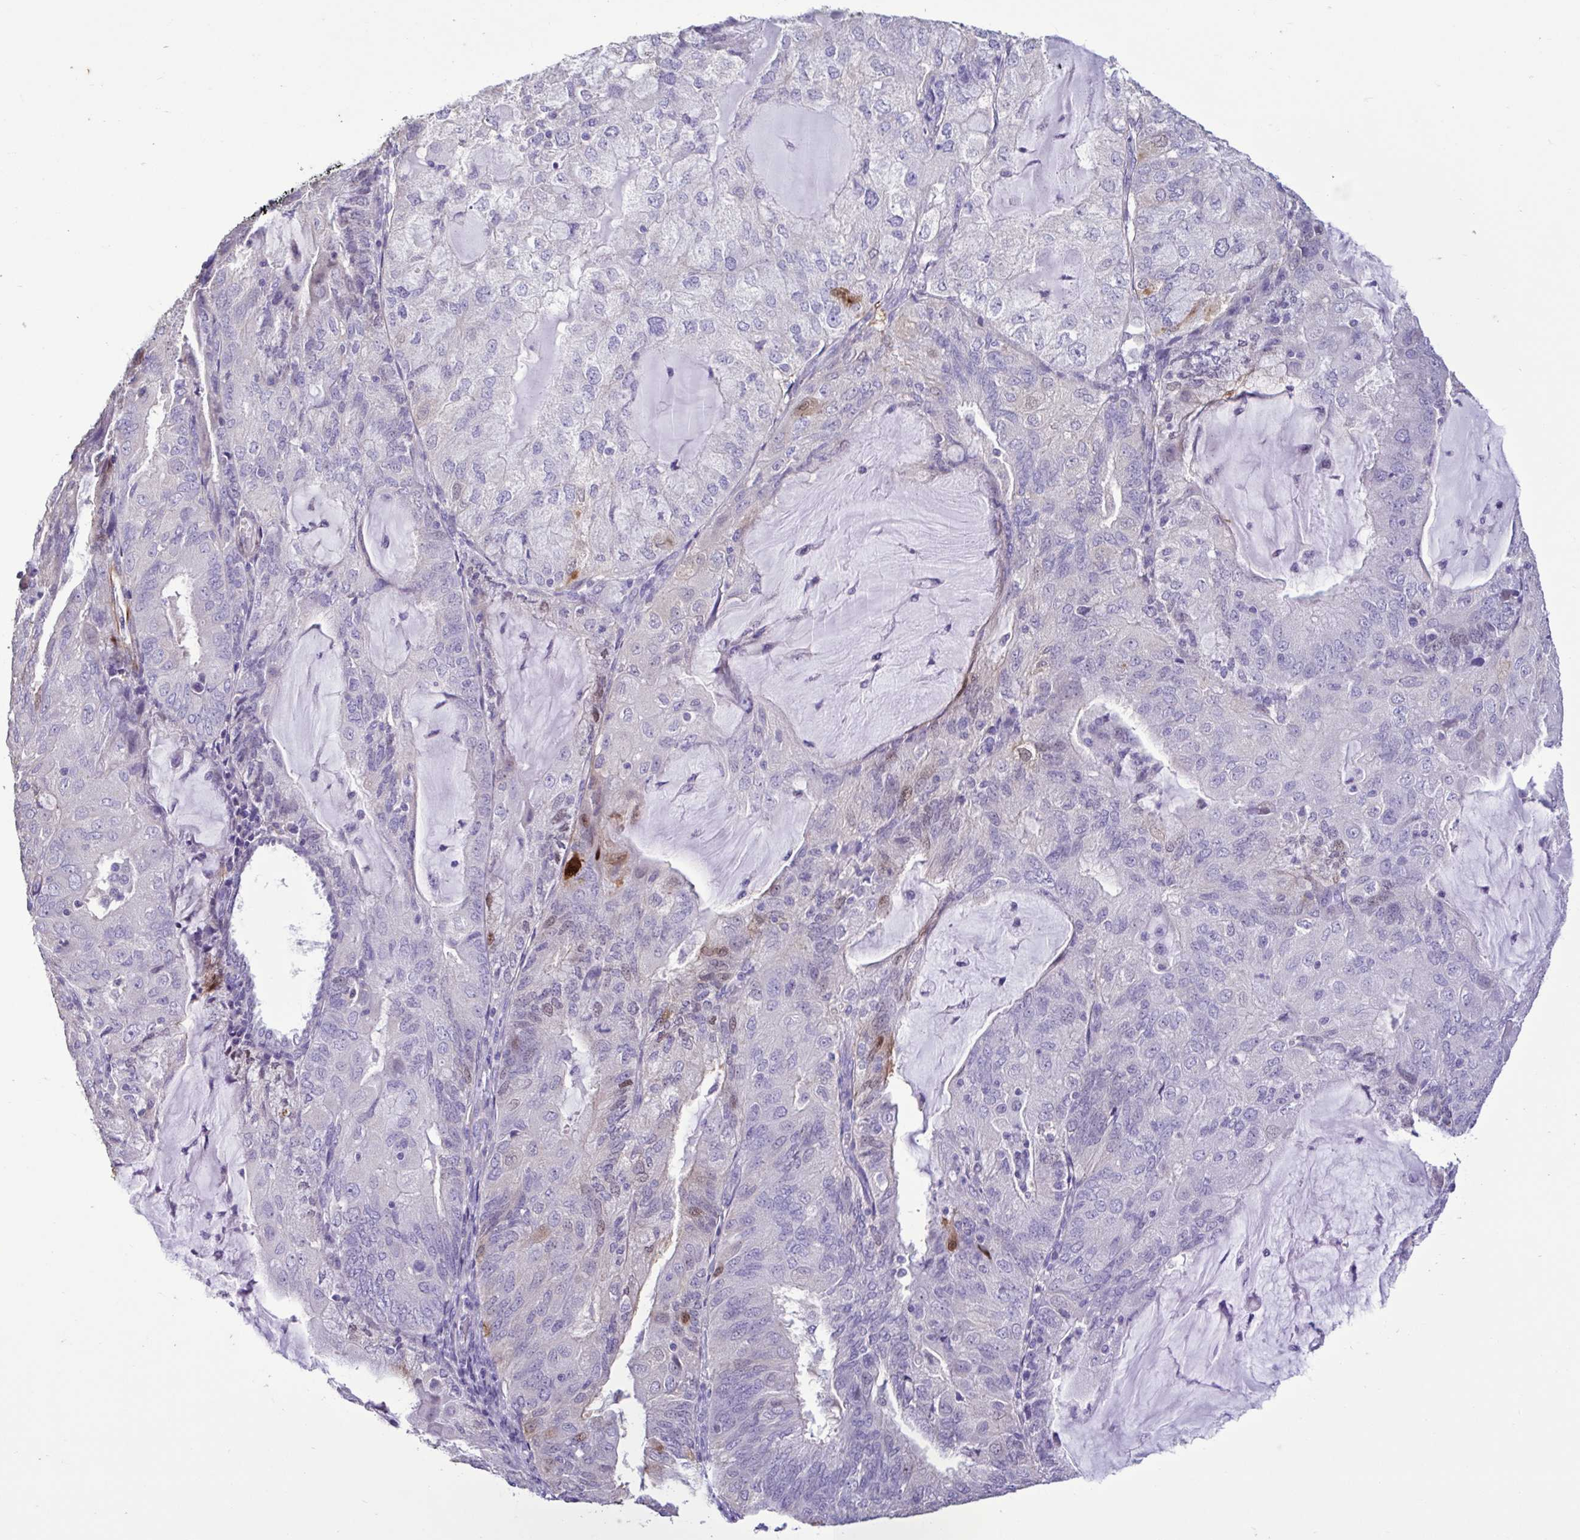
{"staining": {"intensity": "moderate", "quantity": "<25%", "location": "cytoplasmic/membranous"}, "tissue": "endometrial cancer", "cell_type": "Tumor cells", "image_type": "cancer", "snomed": [{"axis": "morphology", "description": "Adenocarcinoma, NOS"}, {"axis": "topography", "description": "Endometrium"}], "caption": "Moderate cytoplasmic/membranous protein staining is identified in approximately <25% of tumor cells in endometrial cancer.", "gene": "PLA2G4E", "patient": {"sex": "female", "age": 81}}